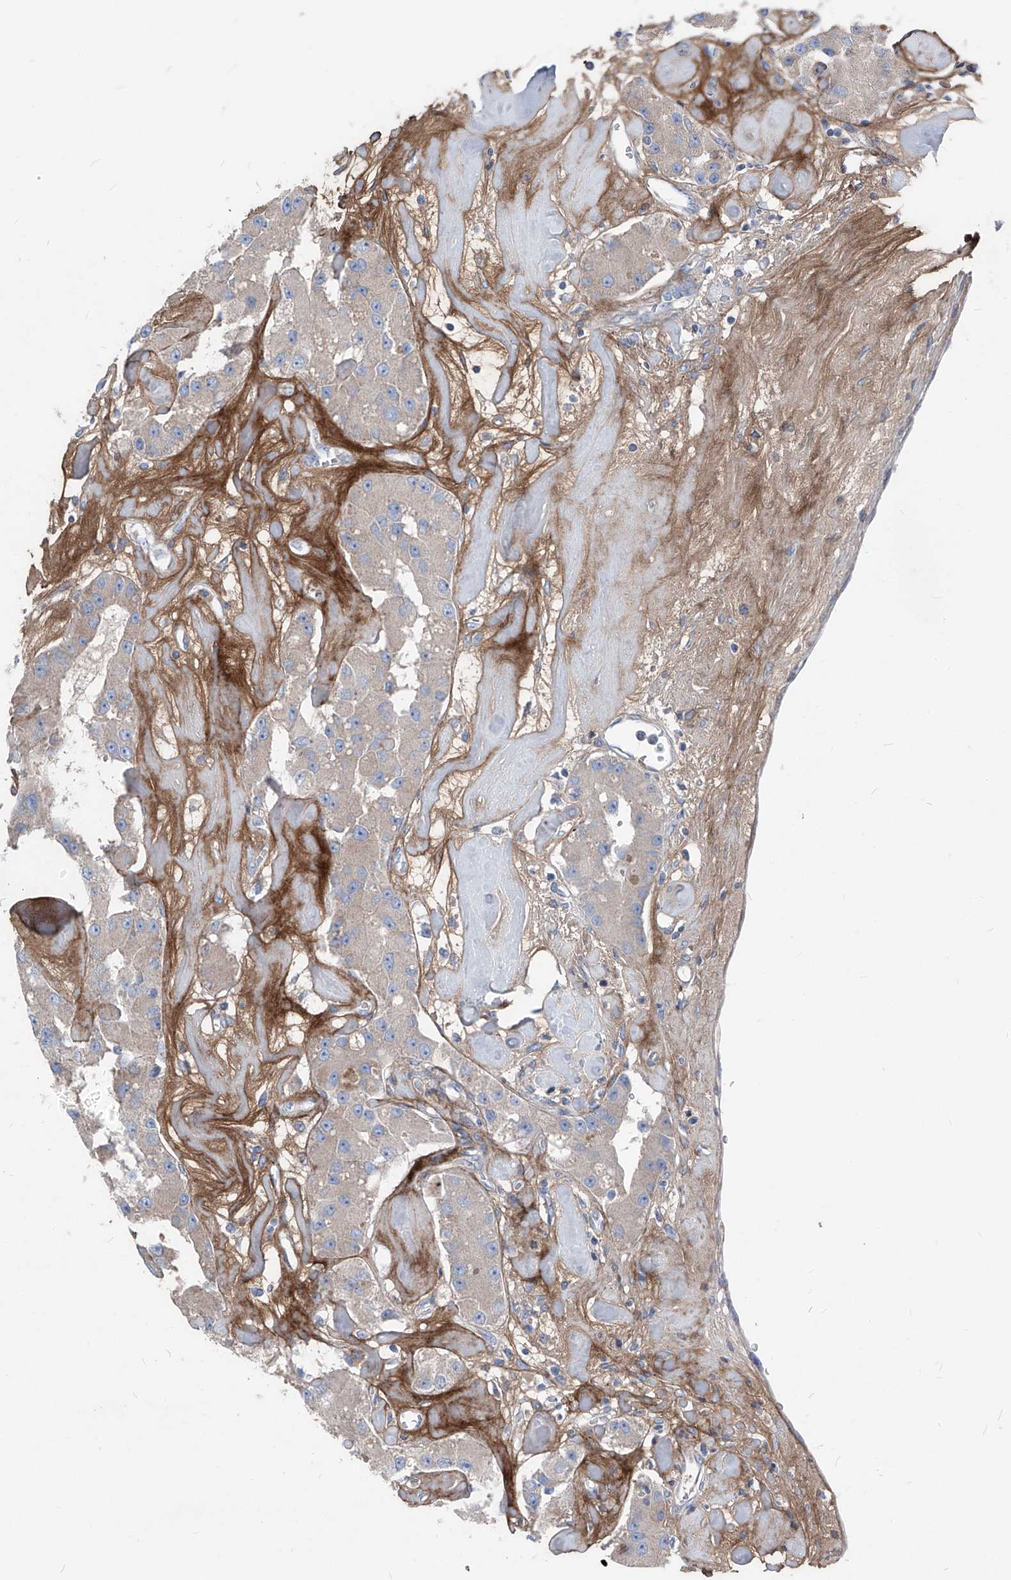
{"staining": {"intensity": "negative", "quantity": "none", "location": "none"}, "tissue": "carcinoid", "cell_type": "Tumor cells", "image_type": "cancer", "snomed": [{"axis": "morphology", "description": "Carcinoid, malignant, NOS"}, {"axis": "topography", "description": "Pancreas"}], "caption": "Micrograph shows no significant protein staining in tumor cells of carcinoid (malignant).", "gene": "IFI27", "patient": {"sex": "male", "age": 41}}